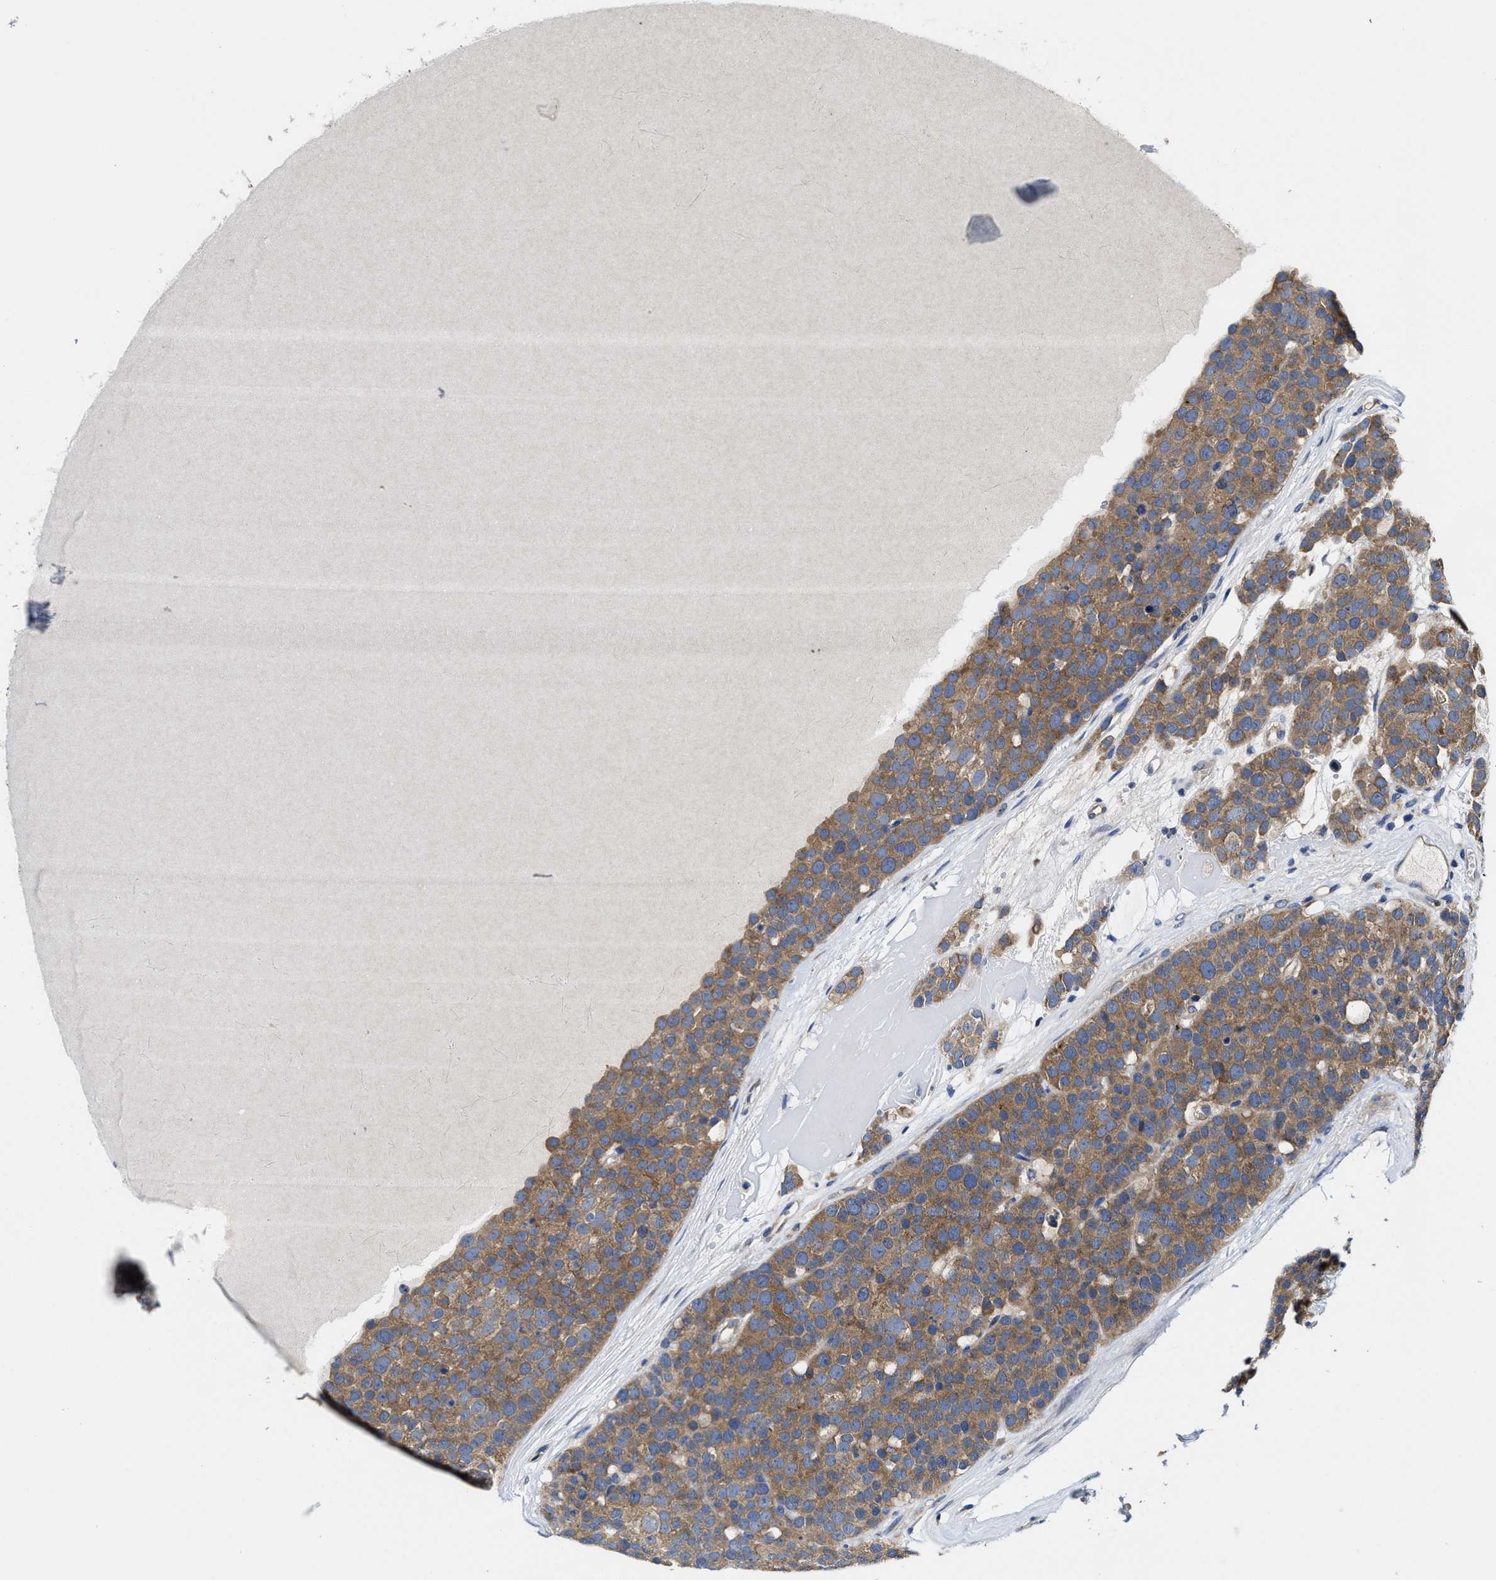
{"staining": {"intensity": "moderate", "quantity": ">75%", "location": "cytoplasmic/membranous"}, "tissue": "testis cancer", "cell_type": "Tumor cells", "image_type": "cancer", "snomed": [{"axis": "morphology", "description": "Seminoma, NOS"}, {"axis": "topography", "description": "Testis"}], "caption": "Tumor cells reveal moderate cytoplasmic/membranous positivity in about >75% of cells in testis cancer (seminoma).", "gene": "TRAF6", "patient": {"sex": "male", "age": 71}}